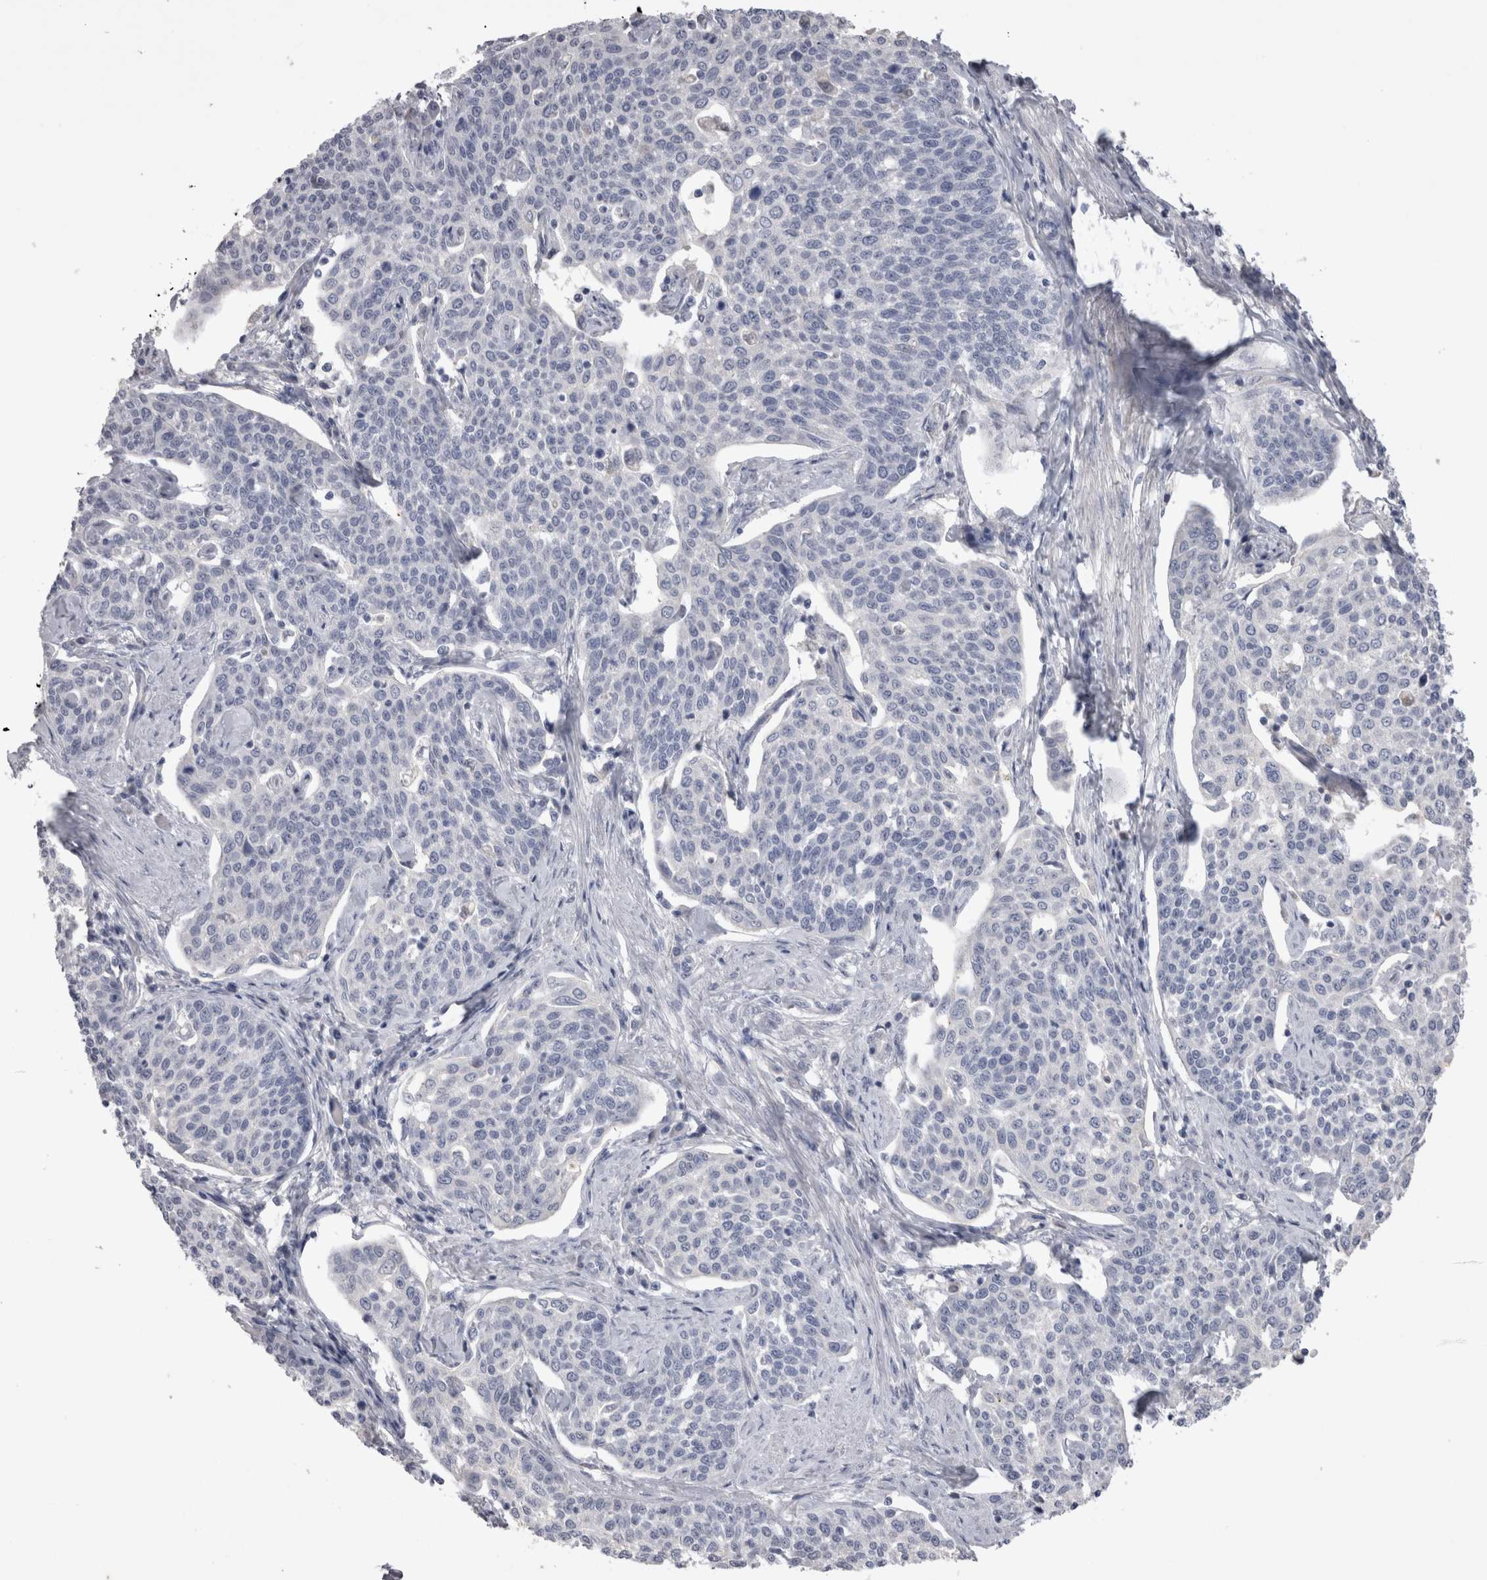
{"staining": {"intensity": "negative", "quantity": "none", "location": "none"}, "tissue": "cervical cancer", "cell_type": "Tumor cells", "image_type": "cancer", "snomed": [{"axis": "morphology", "description": "Squamous cell carcinoma, NOS"}, {"axis": "topography", "description": "Cervix"}], "caption": "High magnification brightfield microscopy of cervical cancer stained with DAB (3,3'-diaminobenzidine) (brown) and counterstained with hematoxylin (blue): tumor cells show no significant expression.", "gene": "ADAM2", "patient": {"sex": "female", "age": 34}}